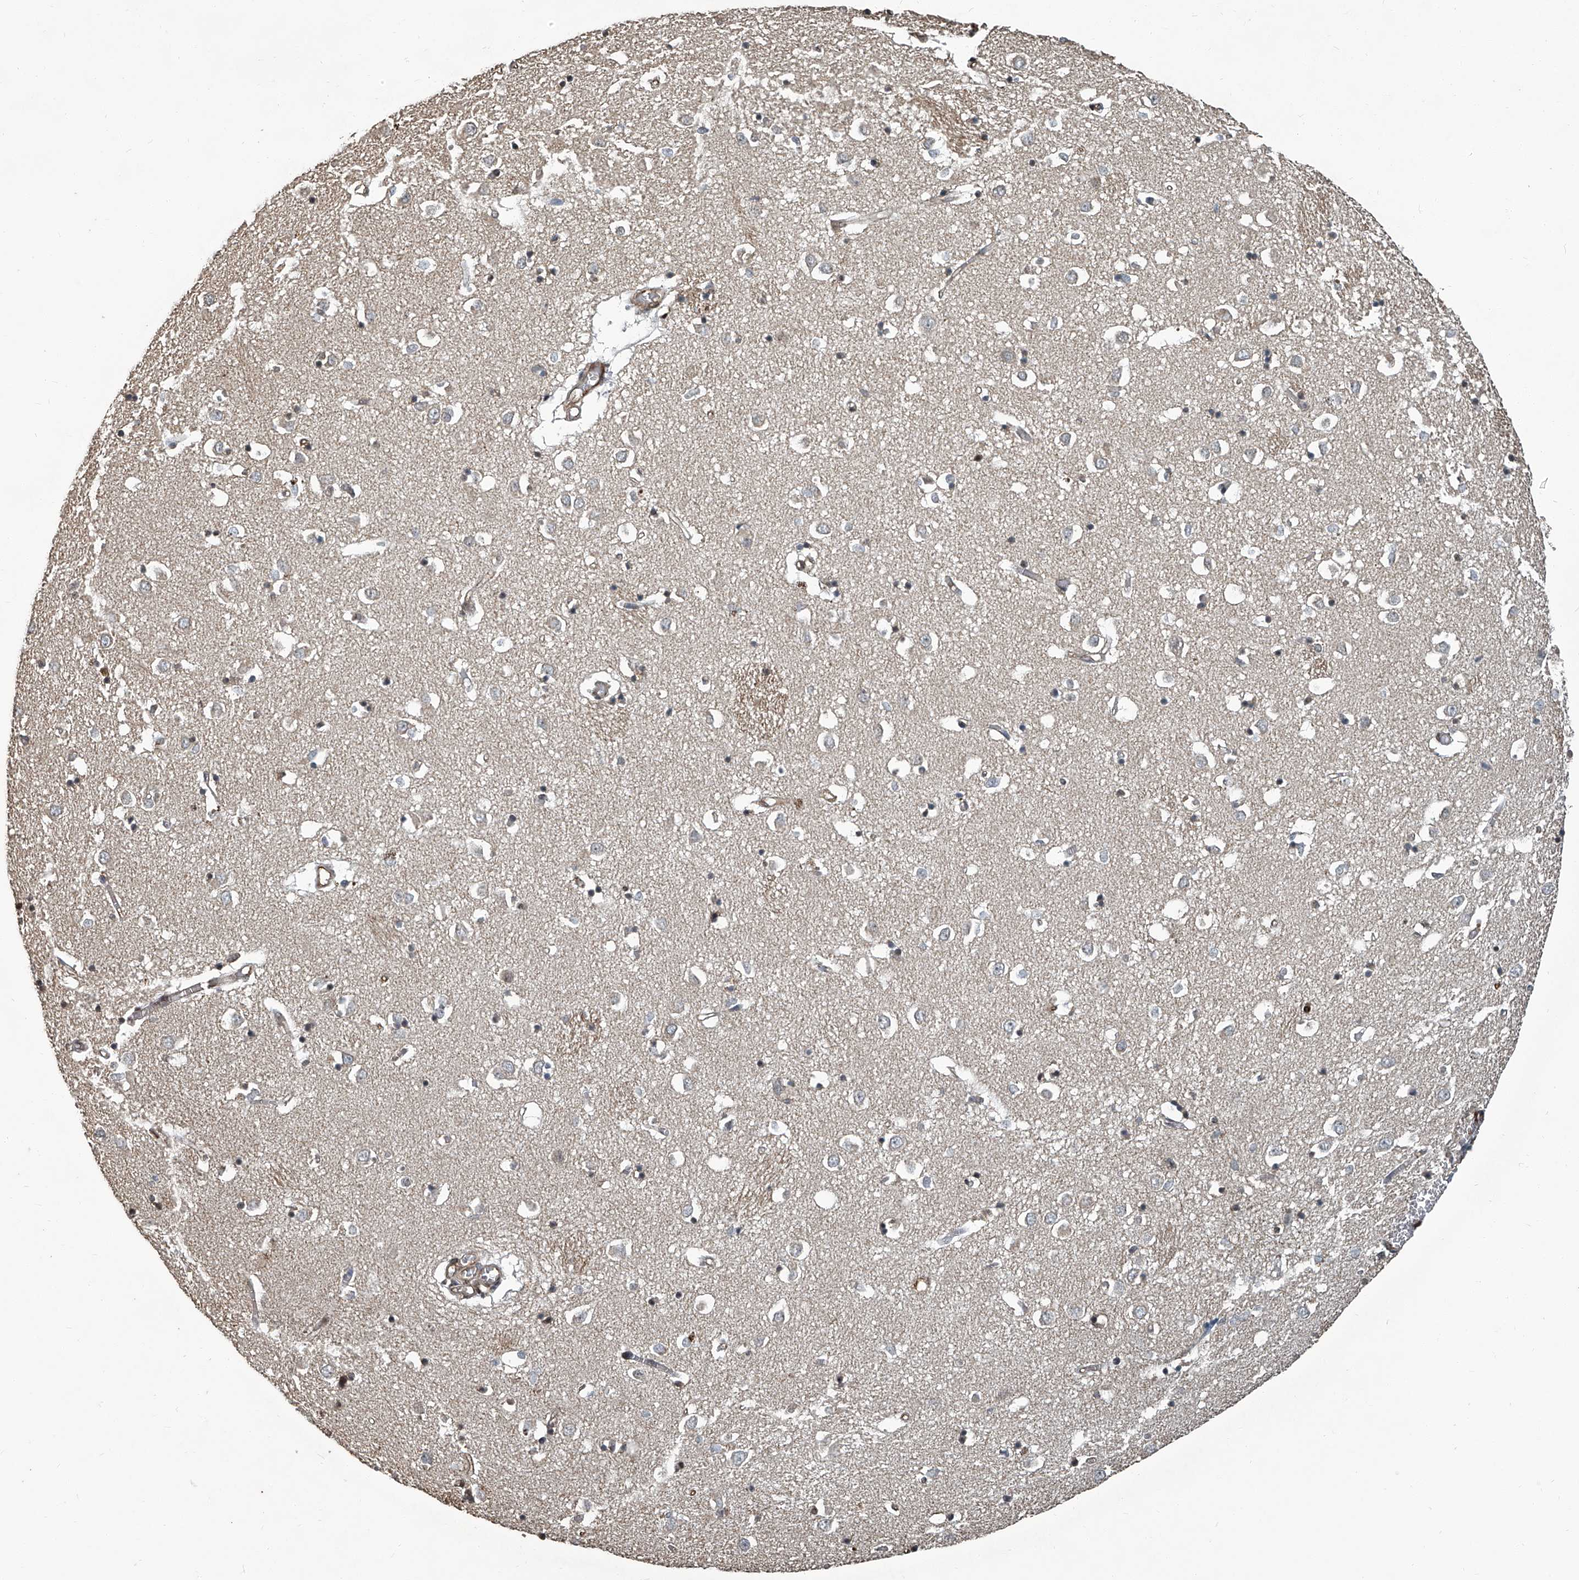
{"staining": {"intensity": "moderate", "quantity": "25%-75%", "location": "nuclear"}, "tissue": "caudate", "cell_type": "Glial cells", "image_type": "normal", "snomed": [{"axis": "morphology", "description": "Normal tissue, NOS"}, {"axis": "topography", "description": "Lateral ventricle wall"}], "caption": "Moderate nuclear positivity is present in about 25%-75% of glial cells in benign caudate.", "gene": "GPR132", "patient": {"sex": "male", "age": 70}}